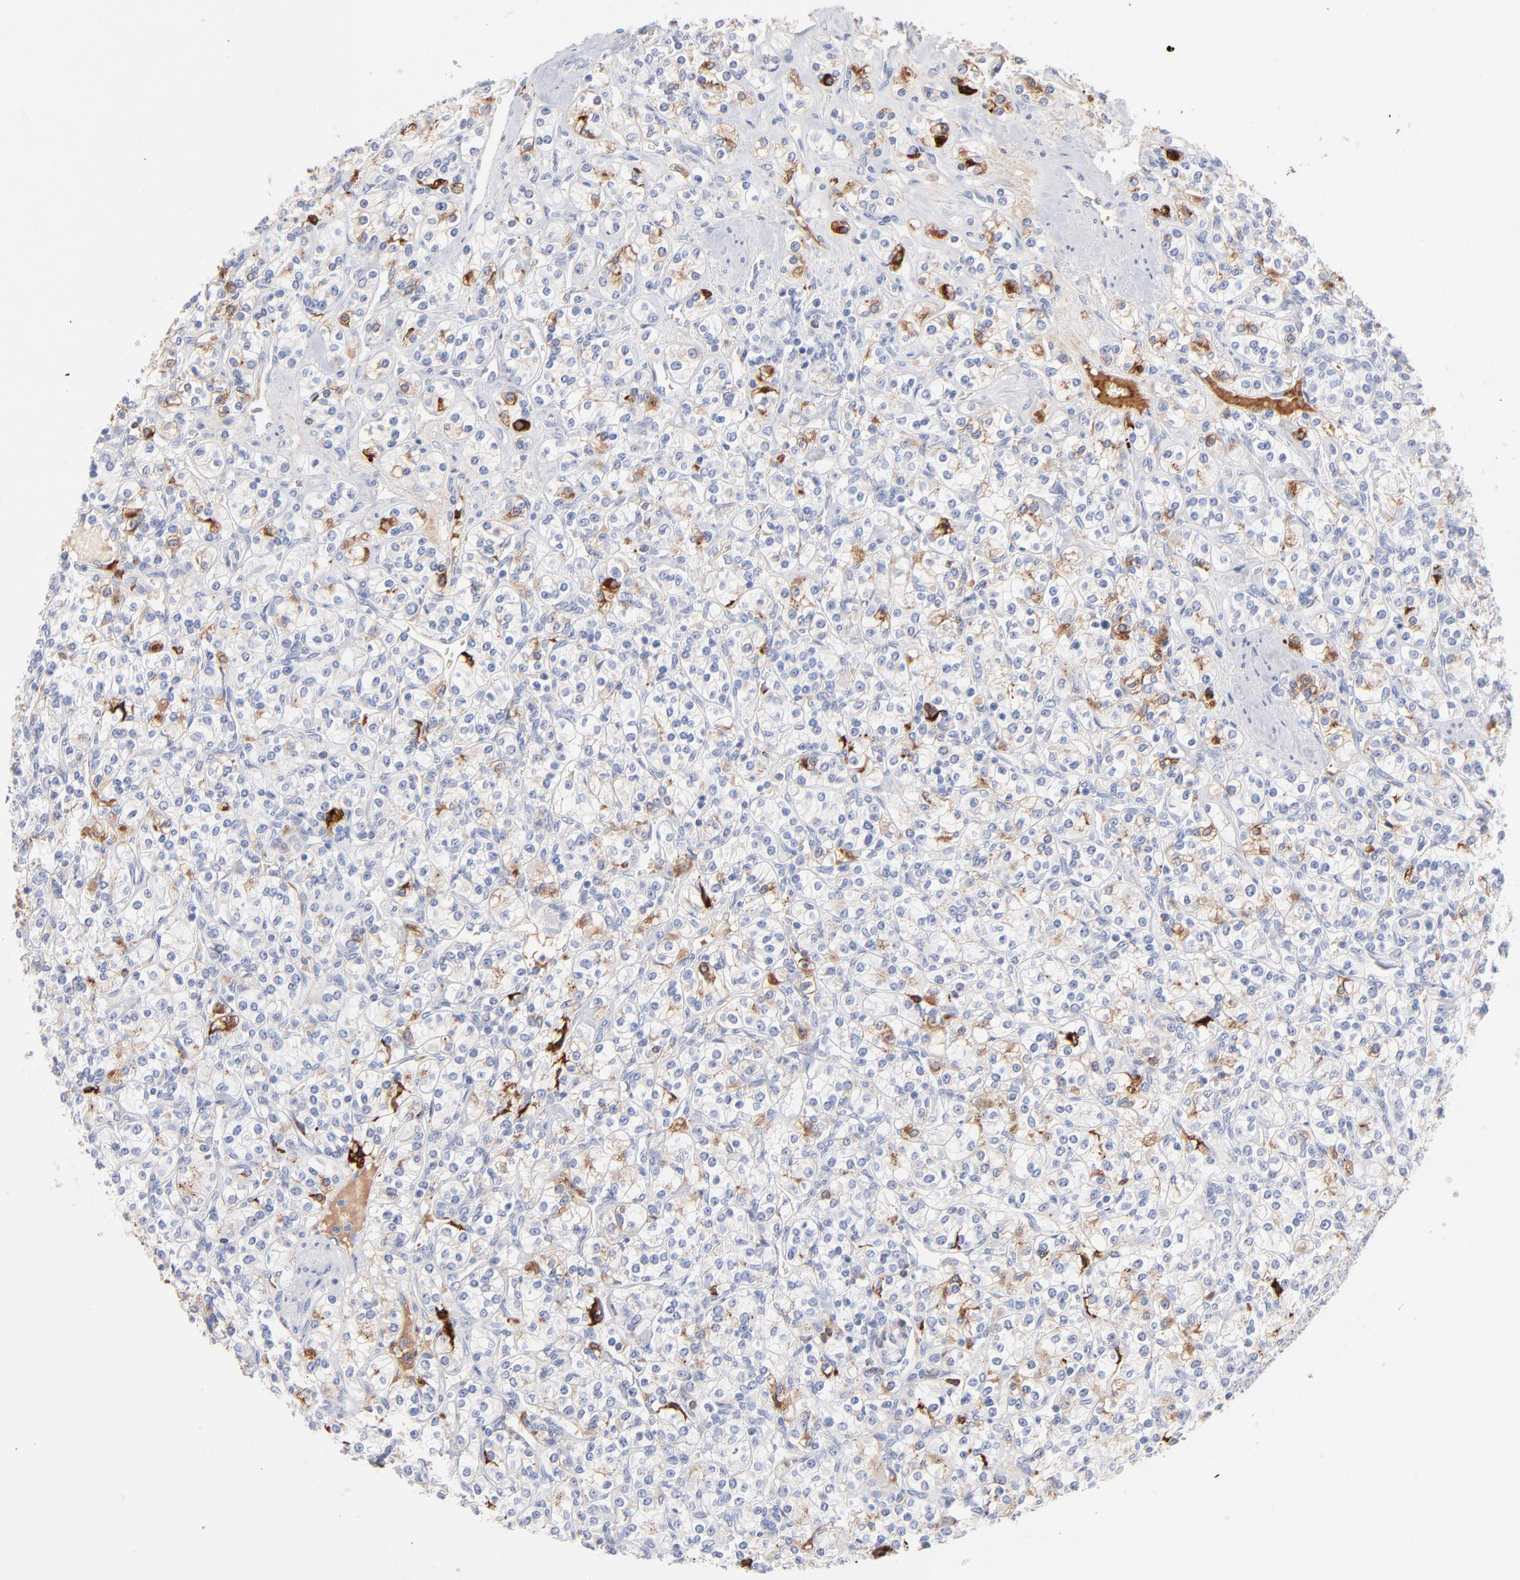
{"staining": {"intensity": "negative", "quantity": "none", "location": "none"}, "tissue": "renal cancer", "cell_type": "Tumor cells", "image_type": "cancer", "snomed": [{"axis": "morphology", "description": "Adenocarcinoma, NOS"}, {"axis": "topography", "description": "Kidney"}], "caption": "Immunohistochemistry (IHC) image of adenocarcinoma (renal) stained for a protein (brown), which demonstrates no positivity in tumor cells. (DAB IHC, high magnification).", "gene": "APOH", "patient": {"sex": "male", "age": 77}}